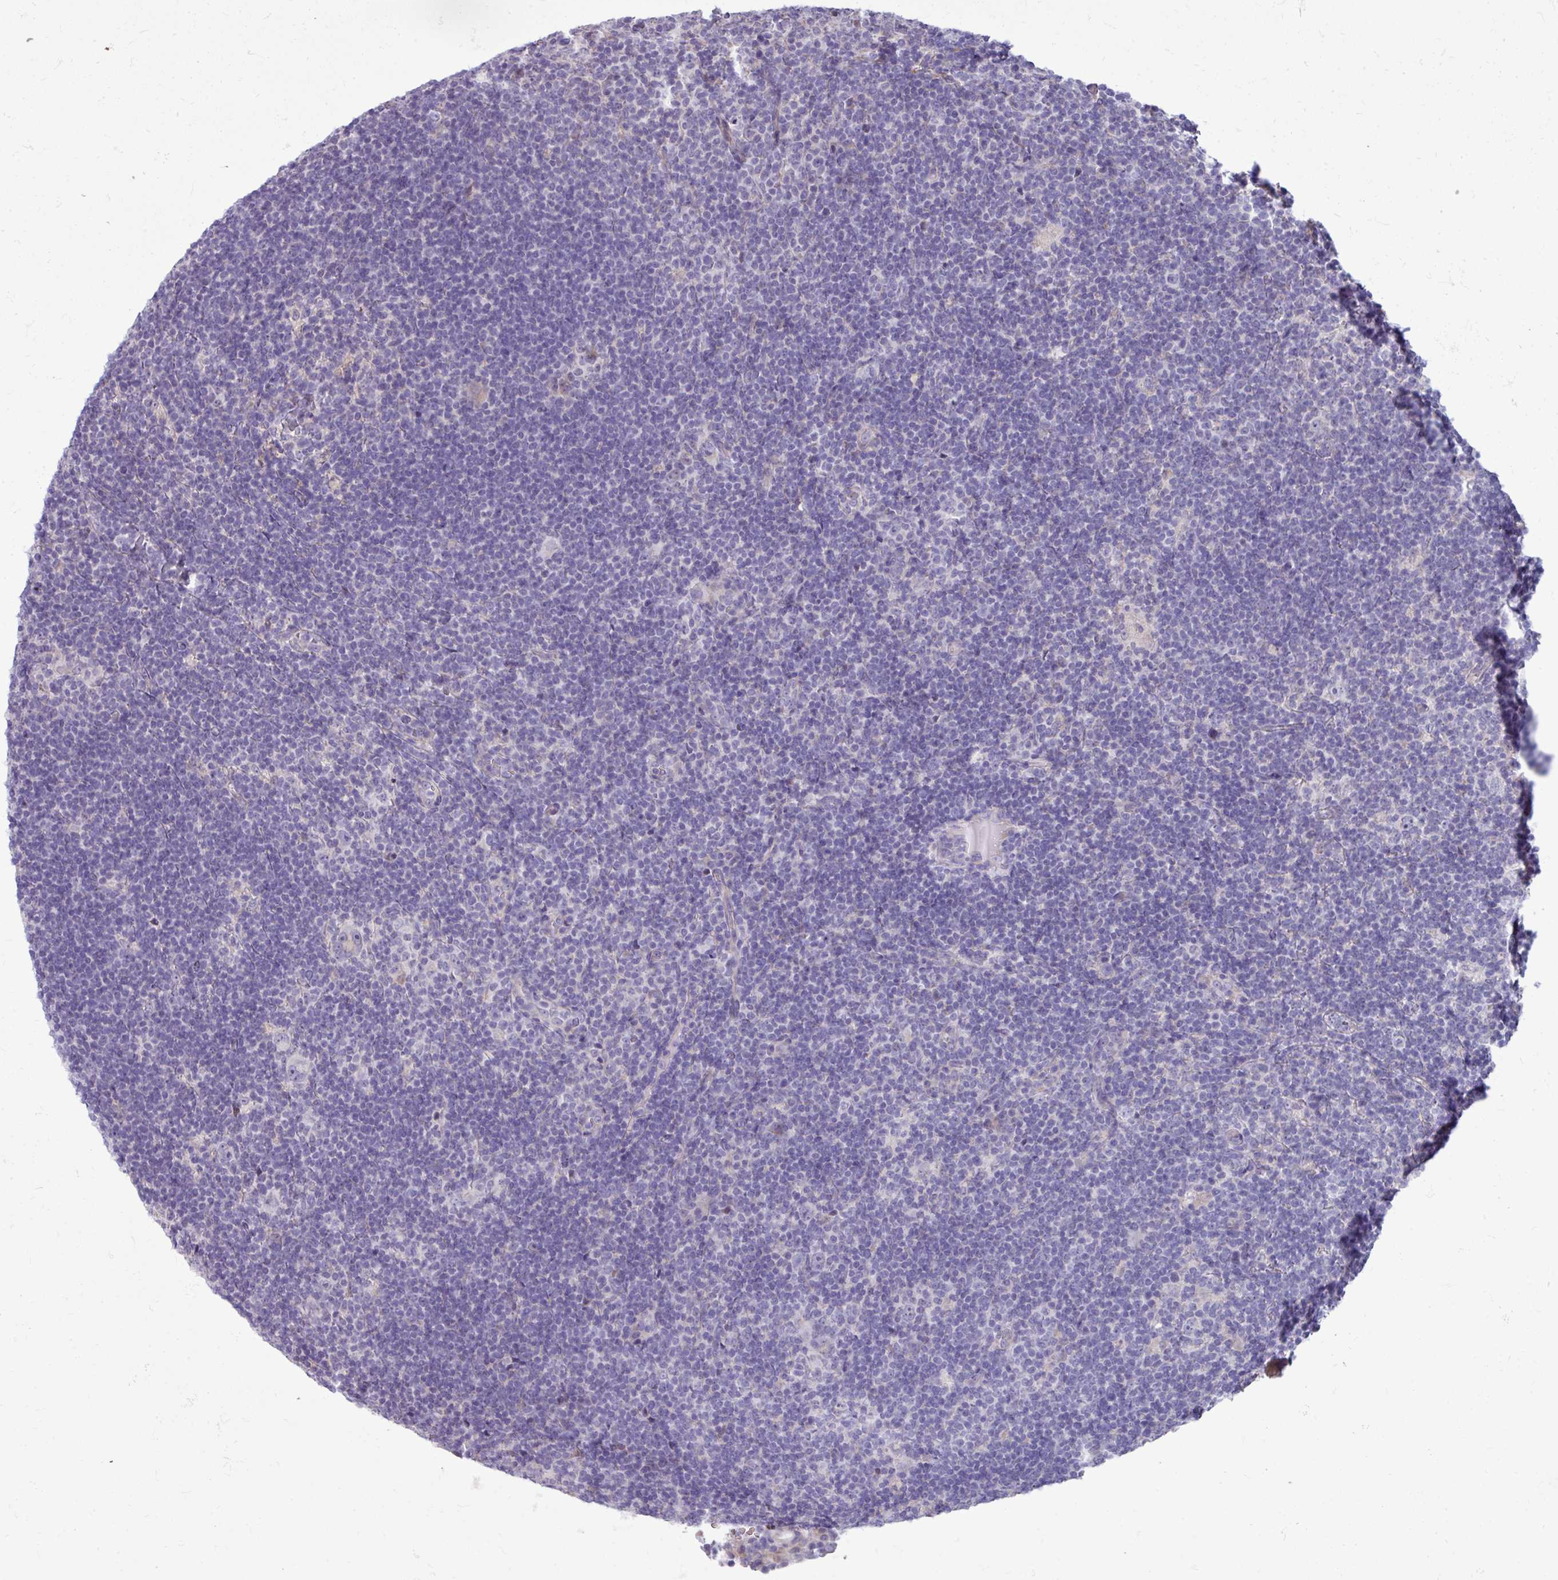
{"staining": {"intensity": "negative", "quantity": "none", "location": "none"}, "tissue": "lymphoma", "cell_type": "Tumor cells", "image_type": "cancer", "snomed": [{"axis": "morphology", "description": "Hodgkin's disease, NOS"}, {"axis": "topography", "description": "Lymph node"}], "caption": "Lymphoma was stained to show a protein in brown. There is no significant positivity in tumor cells. (Brightfield microscopy of DAB immunohistochemistry at high magnification).", "gene": "IRGC", "patient": {"sex": "female", "age": 57}}